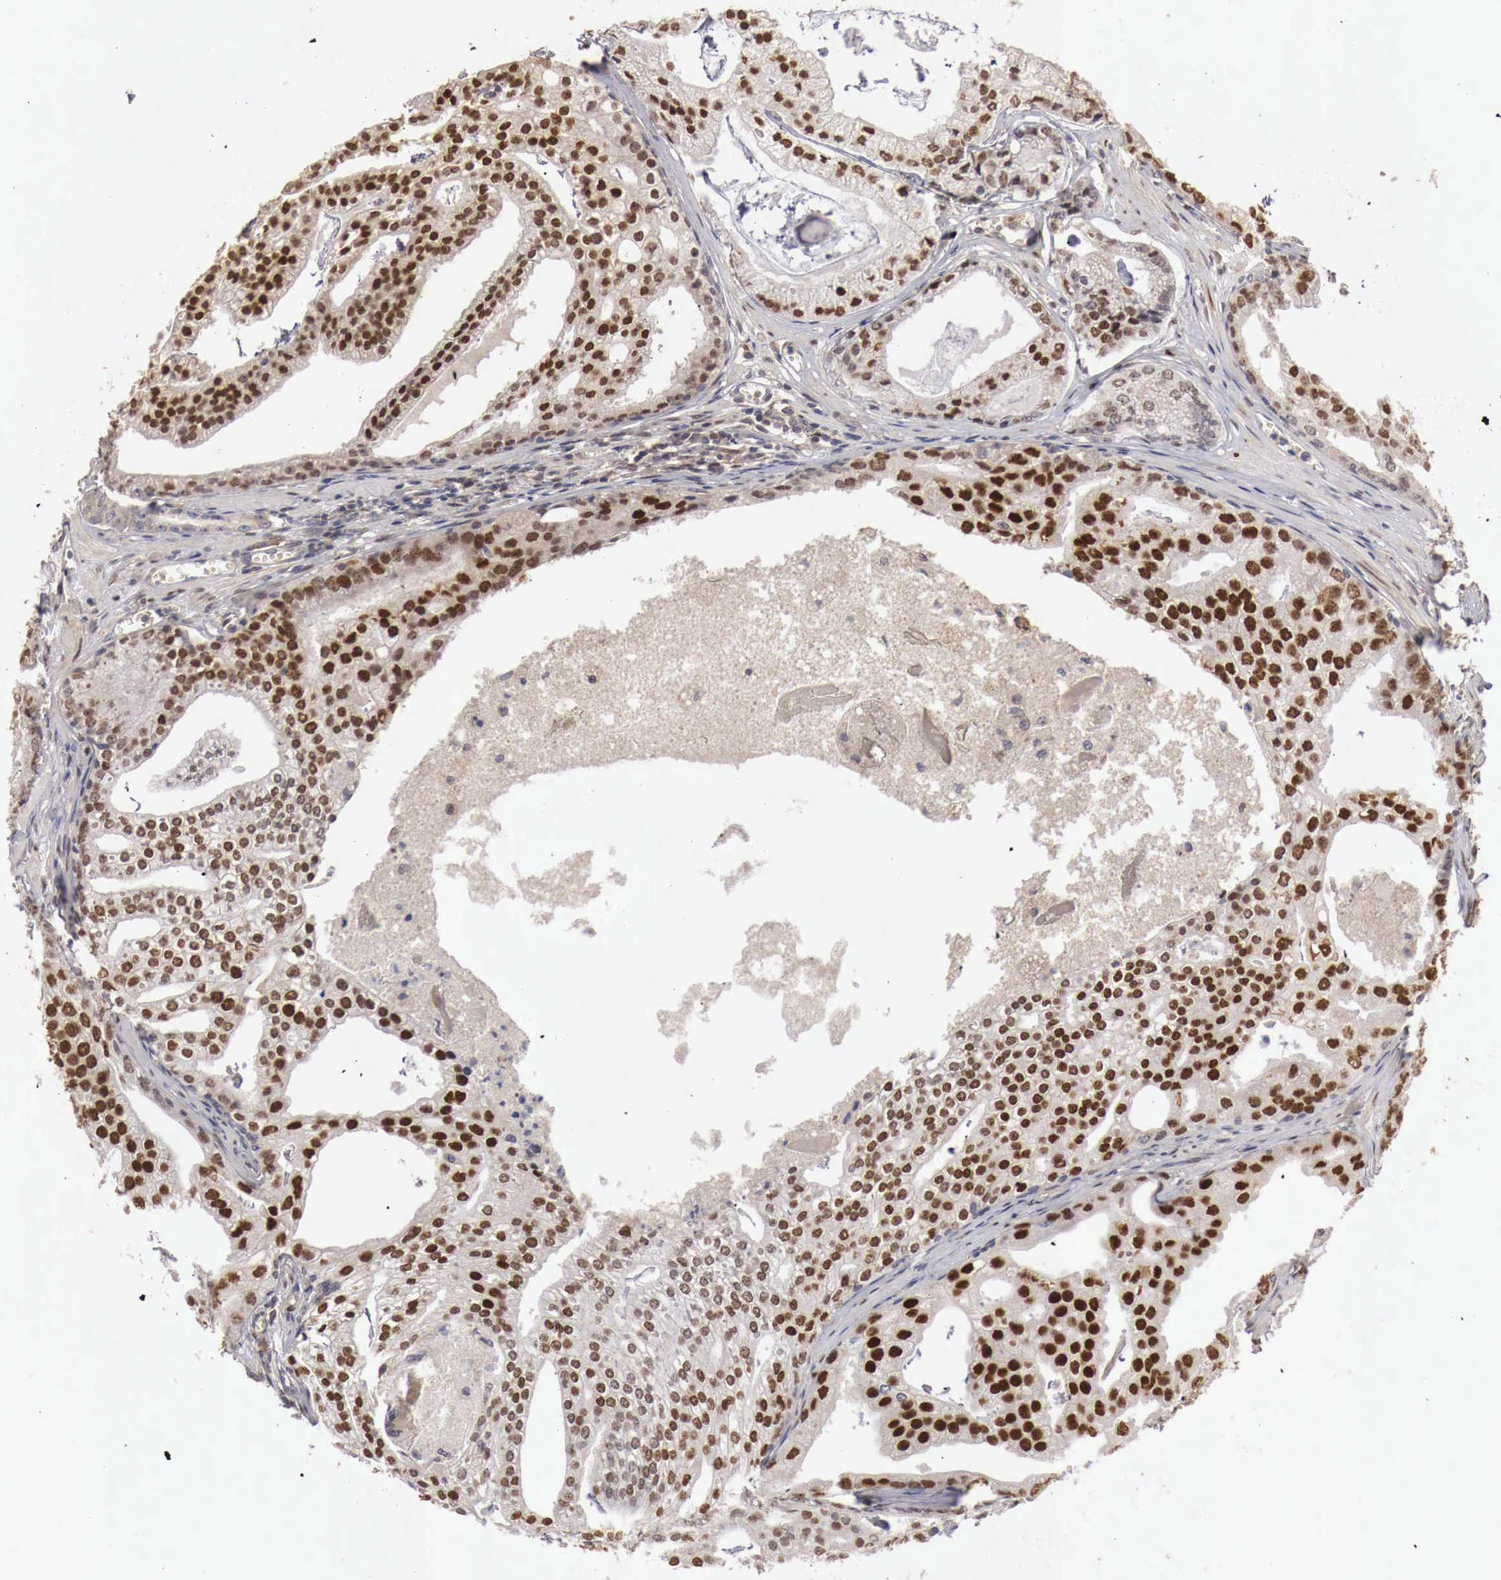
{"staining": {"intensity": "strong", "quantity": ">75%", "location": "nuclear"}, "tissue": "prostate cancer", "cell_type": "Tumor cells", "image_type": "cancer", "snomed": [{"axis": "morphology", "description": "Adenocarcinoma, High grade"}, {"axis": "topography", "description": "Prostate"}], "caption": "Immunohistochemistry (IHC) histopathology image of human prostate cancer (high-grade adenocarcinoma) stained for a protein (brown), which exhibits high levels of strong nuclear staining in approximately >75% of tumor cells.", "gene": "KHDRBS2", "patient": {"sex": "male", "age": 56}}